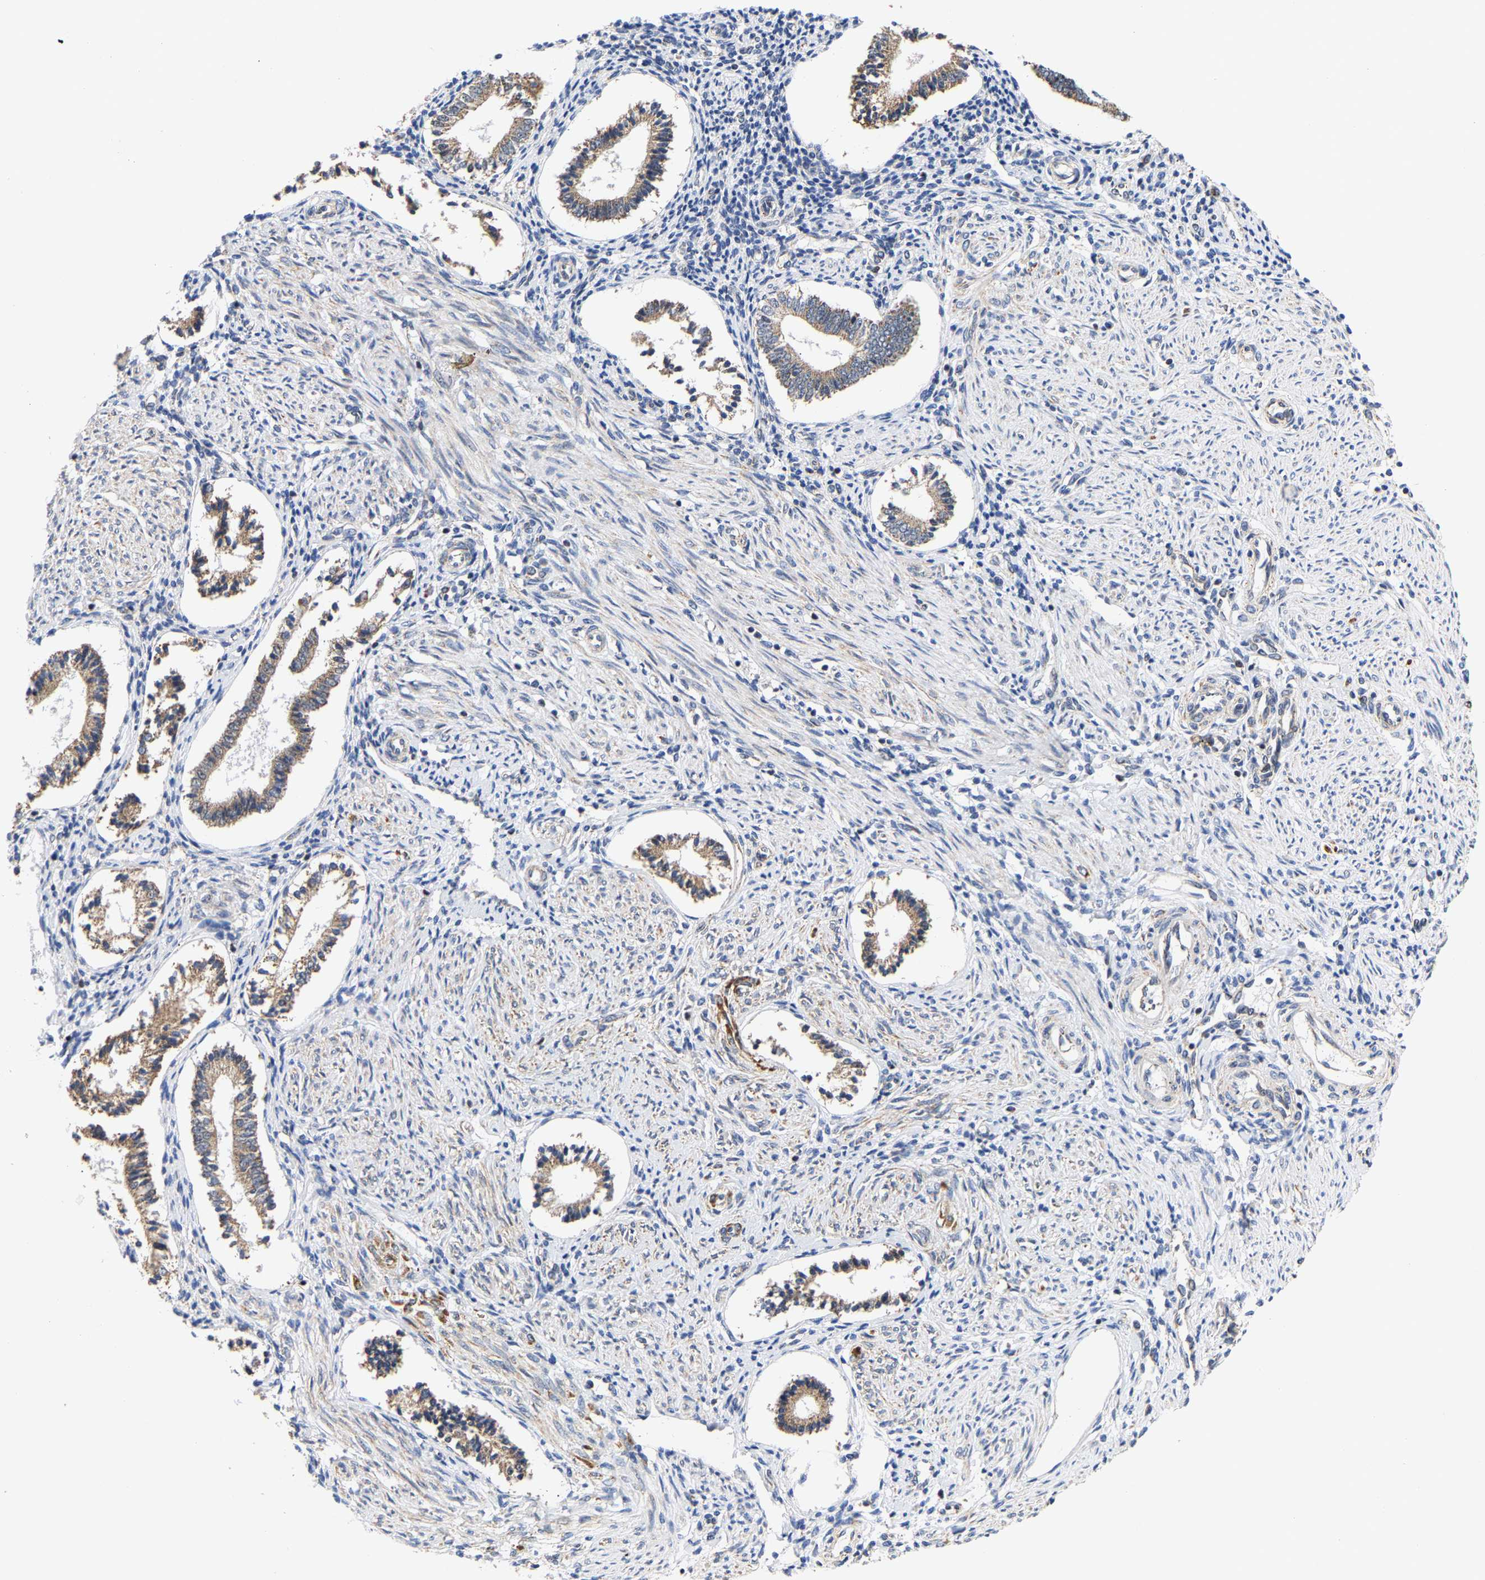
{"staining": {"intensity": "weak", "quantity": "25%-75%", "location": "cytoplasmic/membranous"}, "tissue": "endometrium", "cell_type": "Cells in endometrial stroma", "image_type": "normal", "snomed": [{"axis": "morphology", "description": "Normal tissue, NOS"}, {"axis": "topography", "description": "Endometrium"}], "caption": "Normal endometrium demonstrates weak cytoplasmic/membranous expression in approximately 25%-75% of cells in endometrial stroma.", "gene": "PCNT", "patient": {"sex": "female", "age": 42}}